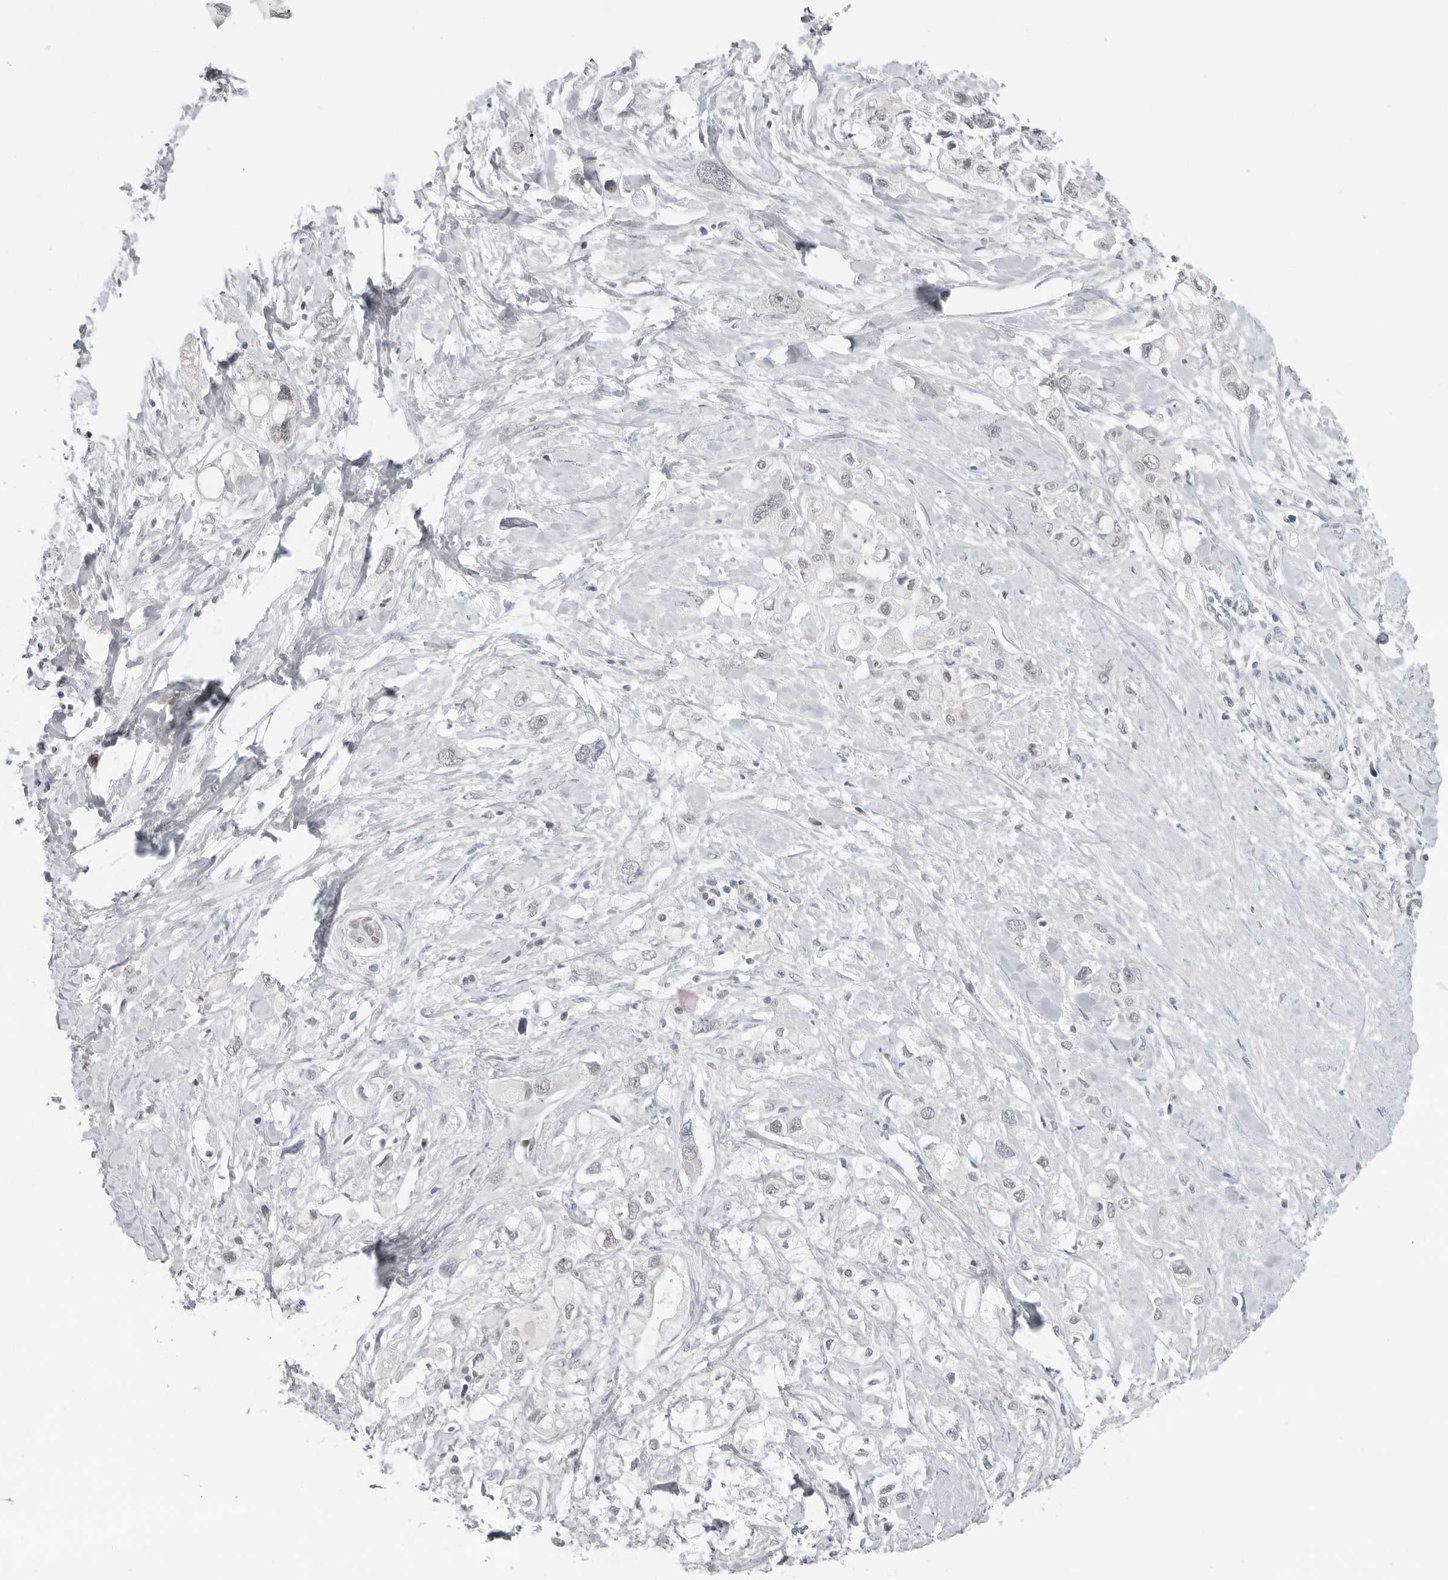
{"staining": {"intensity": "negative", "quantity": "none", "location": "none"}, "tissue": "pancreatic cancer", "cell_type": "Tumor cells", "image_type": "cancer", "snomed": [{"axis": "morphology", "description": "Adenocarcinoma, NOS"}, {"axis": "topography", "description": "Pancreas"}], "caption": "This photomicrograph is of pancreatic adenocarcinoma stained with immunohistochemistry to label a protein in brown with the nuclei are counter-stained blue. There is no expression in tumor cells.", "gene": "PPP1R42", "patient": {"sex": "female", "age": 56}}